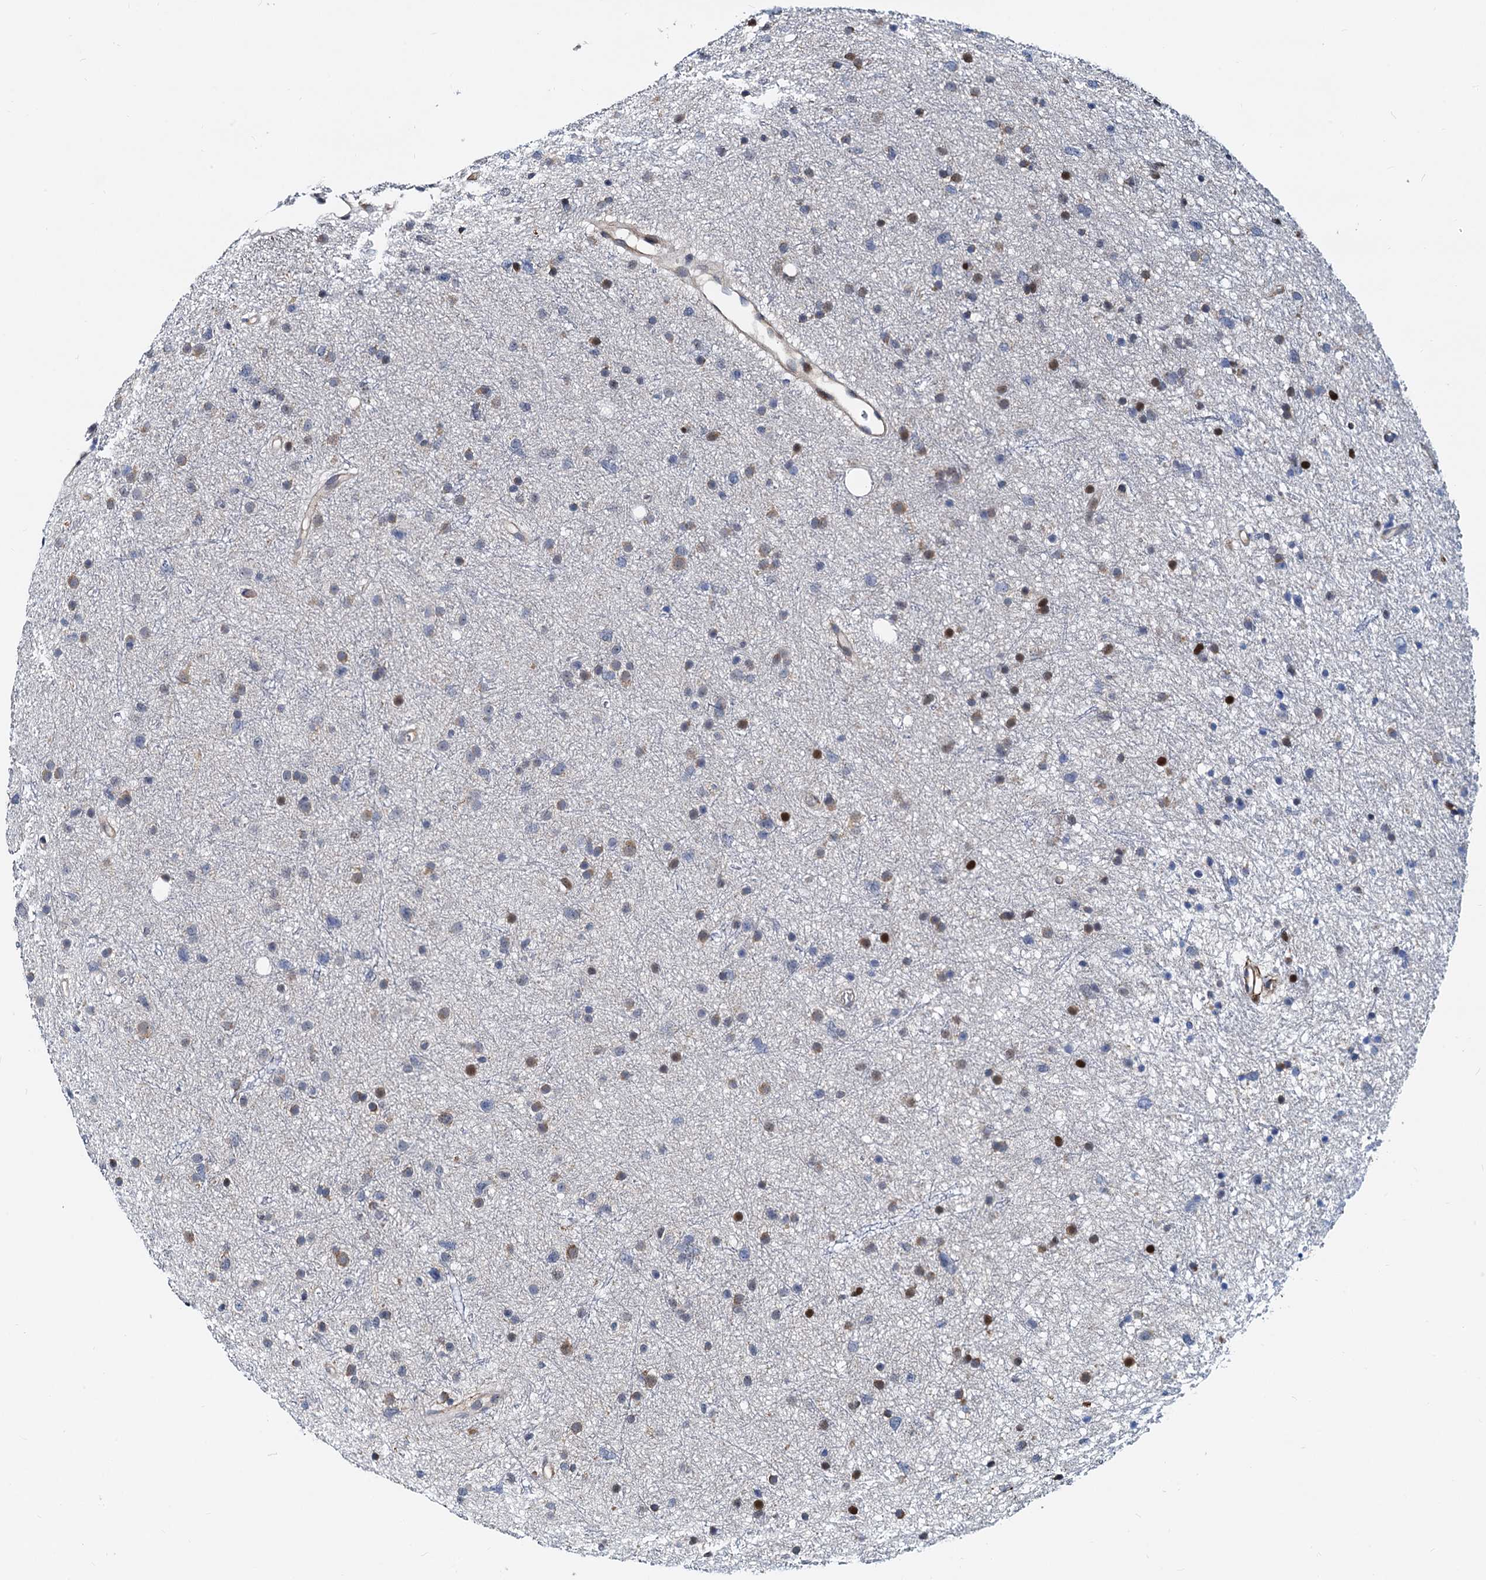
{"staining": {"intensity": "moderate", "quantity": "<25%", "location": "nuclear"}, "tissue": "glioma", "cell_type": "Tumor cells", "image_type": "cancer", "snomed": [{"axis": "morphology", "description": "Glioma, malignant, Low grade"}, {"axis": "topography", "description": "Cerebral cortex"}], "caption": "Protein positivity by immunohistochemistry (IHC) shows moderate nuclear staining in approximately <25% of tumor cells in glioma.", "gene": "PTGES3", "patient": {"sex": "female", "age": 39}}